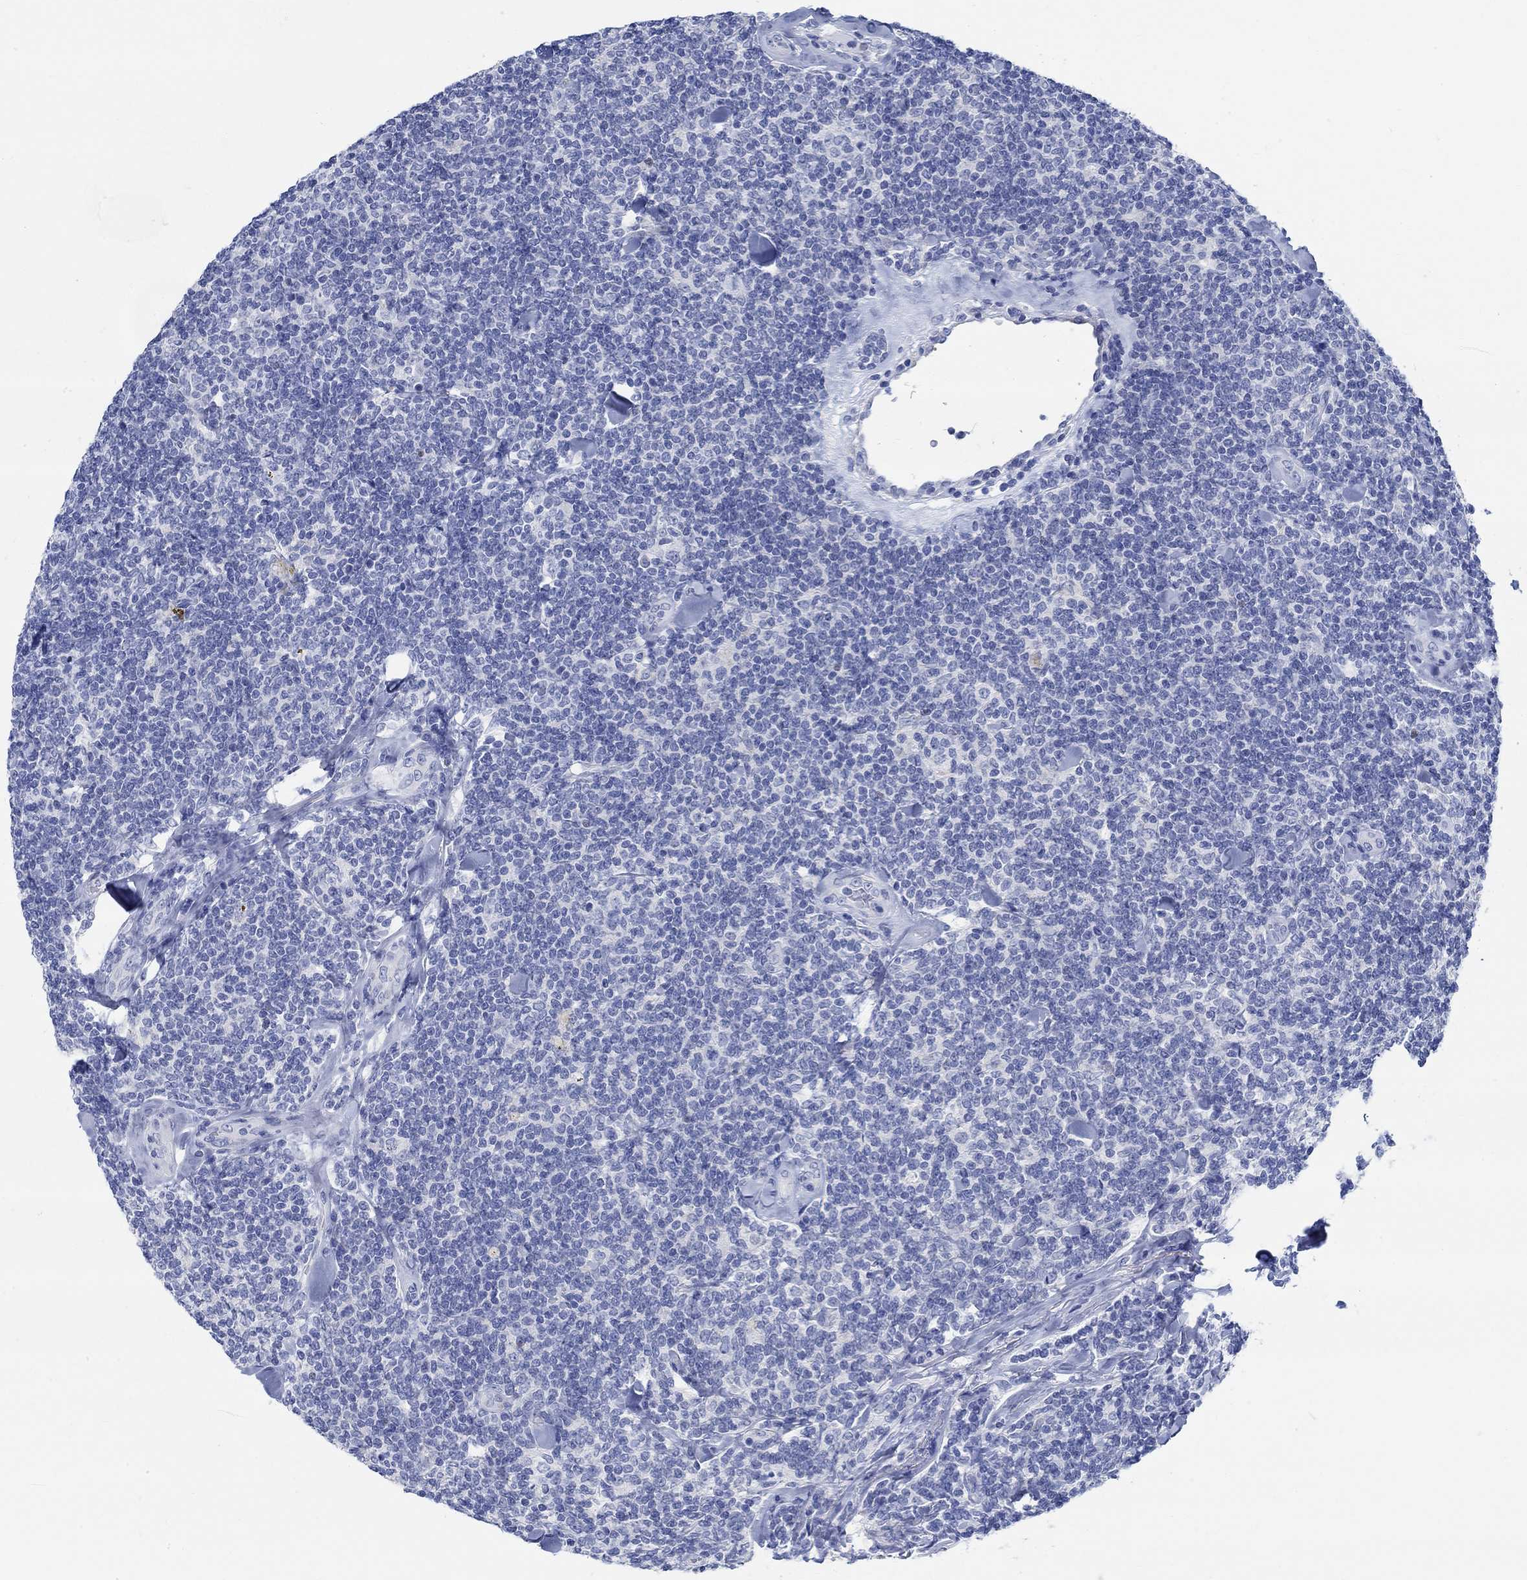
{"staining": {"intensity": "negative", "quantity": "none", "location": "none"}, "tissue": "lymphoma", "cell_type": "Tumor cells", "image_type": "cancer", "snomed": [{"axis": "morphology", "description": "Malignant lymphoma, non-Hodgkin's type, Low grade"}, {"axis": "topography", "description": "Lymph node"}], "caption": "Immunohistochemical staining of lymphoma exhibits no significant staining in tumor cells.", "gene": "RBM20", "patient": {"sex": "female", "age": 56}}